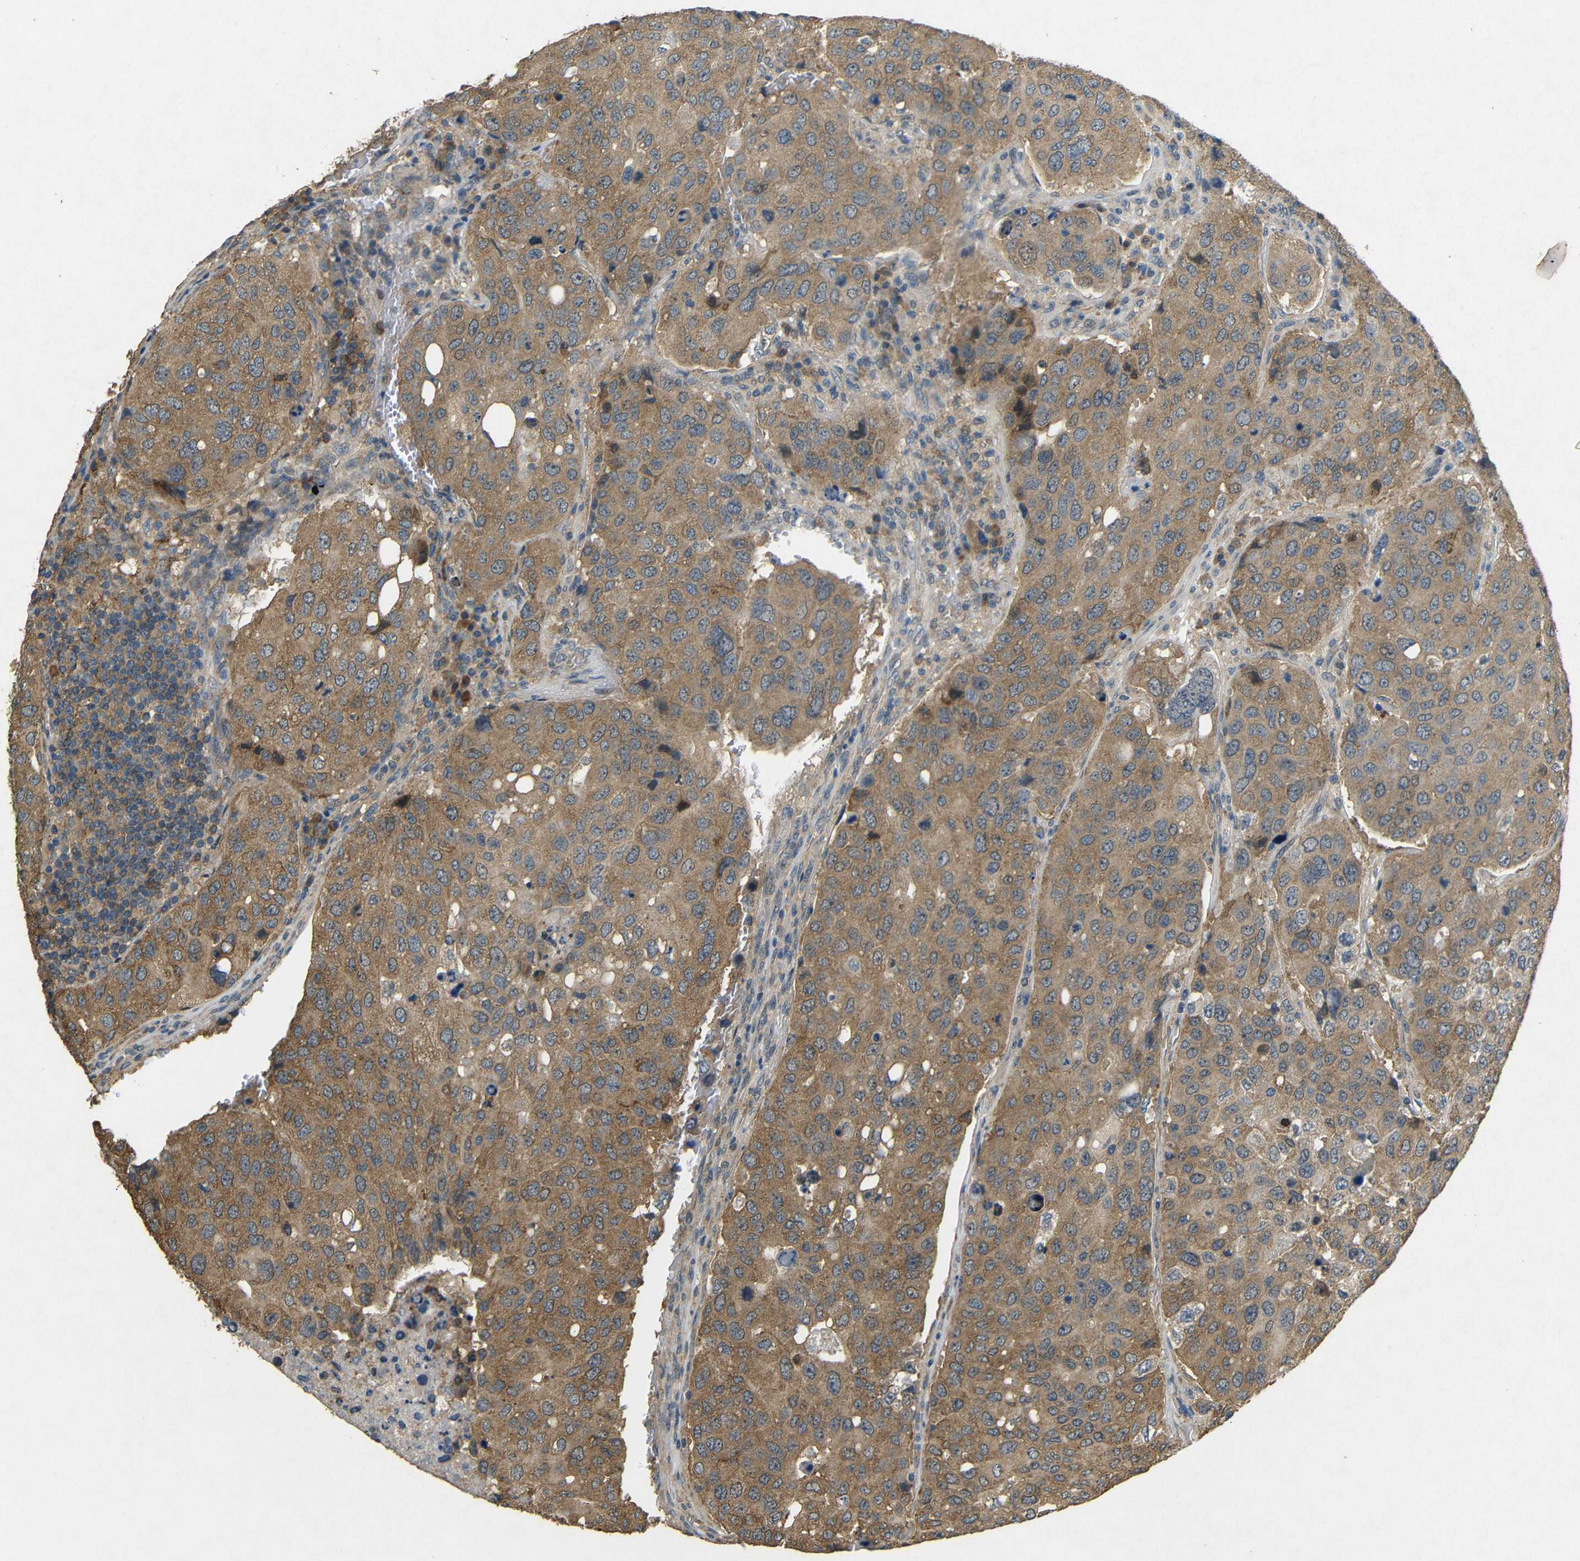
{"staining": {"intensity": "moderate", "quantity": ">75%", "location": "cytoplasmic/membranous"}, "tissue": "urothelial cancer", "cell_type": "Tumor cells", "image_type": "cancer", "snomed": [{"axis": "morphology", "description": "Urothelial carcinoma, High grade"}, {"axis": "topography", "description": "Lymph node"}, {"axis": "topography", "description": "Urinary bladder"}], "caption": "Immunohistochemical staining of human urothelial cancer exhibits medium levels of moderate cytoplasmic/membranous expression in approximately >75% of tumor cells.", "gene": "BNIP3", "patient": {"sex": "male", "age": 51}}